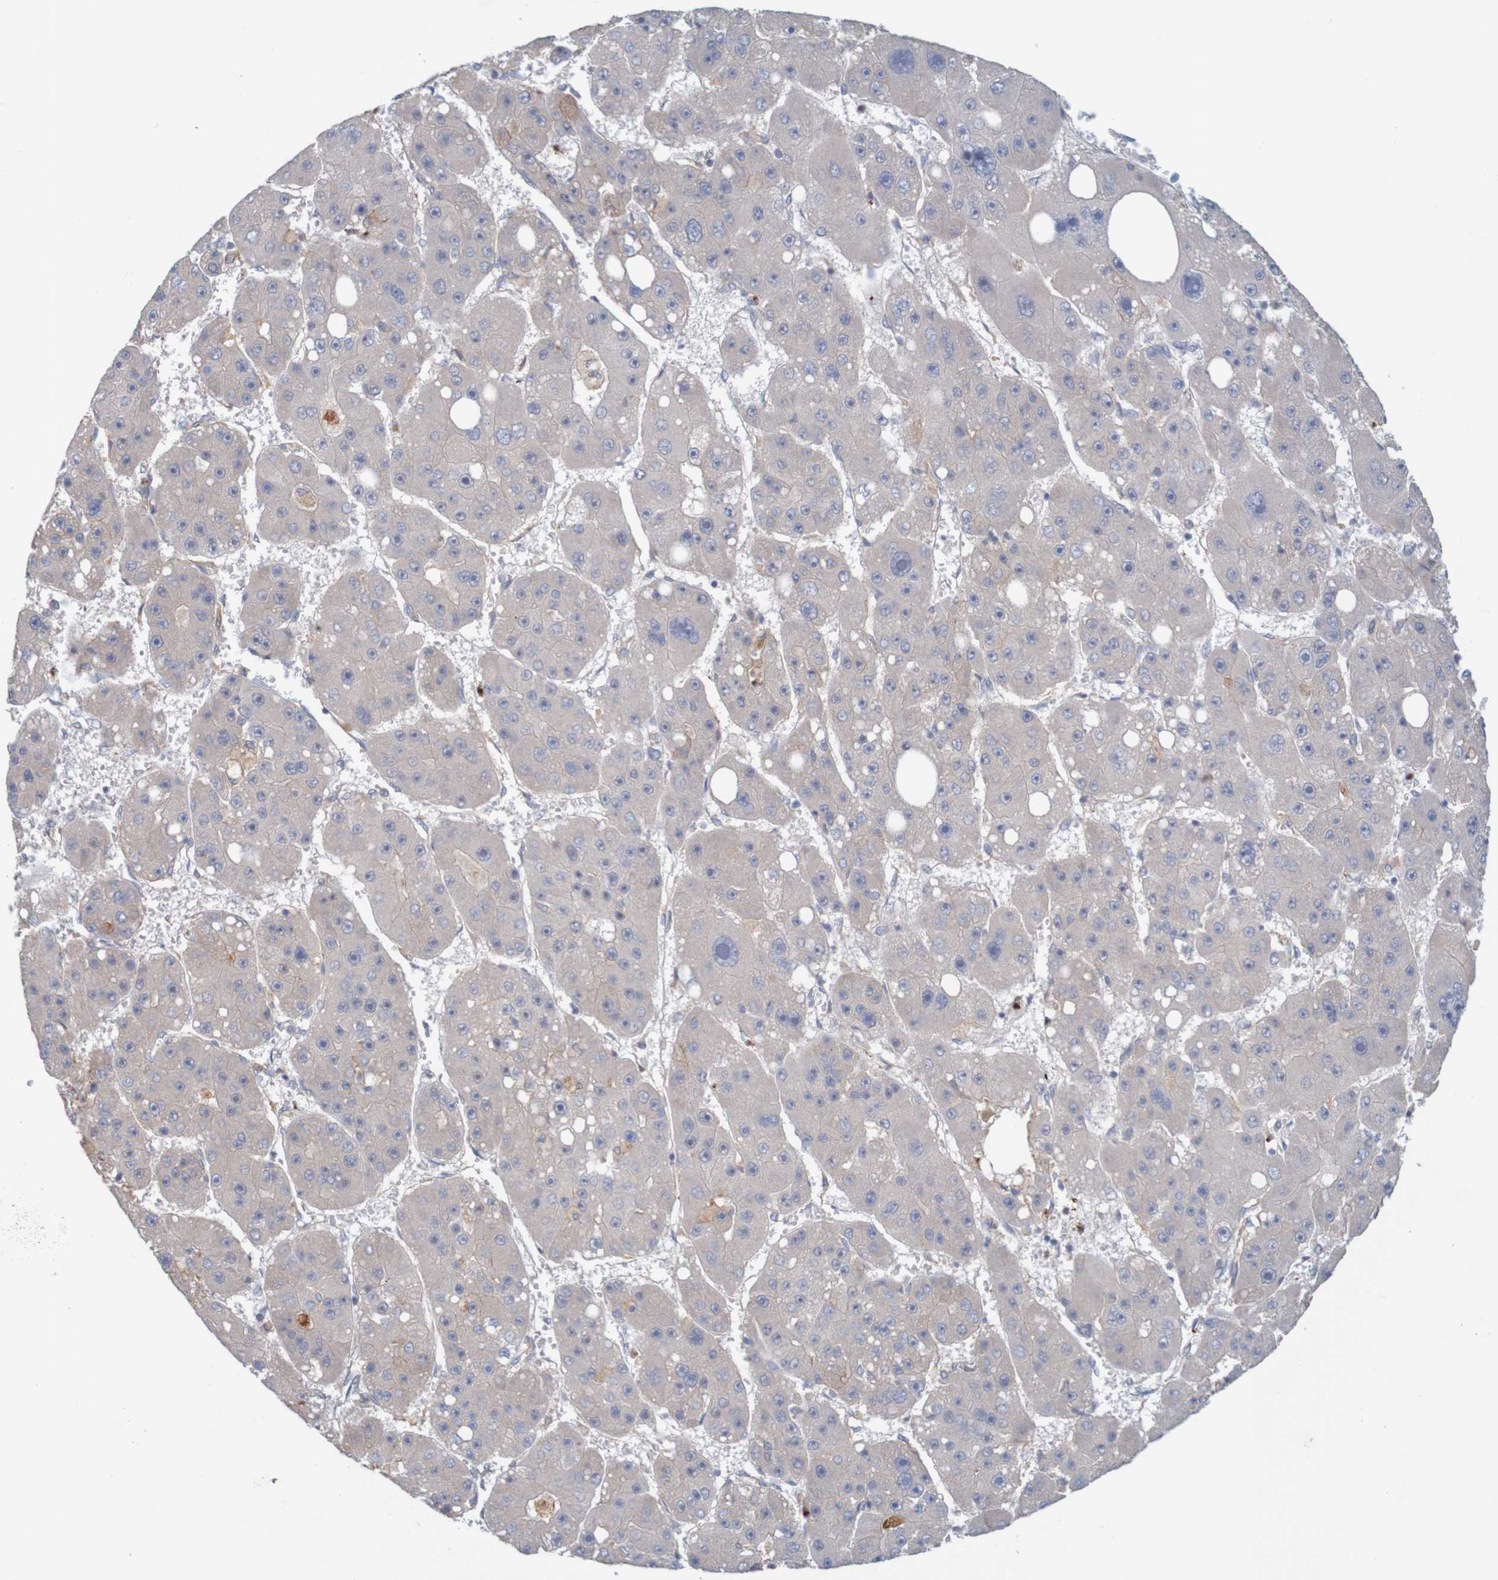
{"staining": {"intensity": "negative", "quantity": "none", "location": "none"}, "tissue": "liver cancer", "cell_type": "Tumor cells", "image_type": "cancer", "snomed": [{"axis": "morphology", "description": "Carcinoma, Hepatocellular, NOS"}, {"axis": "topography", "description": "Liver"}], "caption": "A photomicrograph of human hepatocellular carcinoma (liver) is negative for staining in tumor cells. (Immunohistochemistry (ihc), brightfield microscopy, high magnification).", "gene": "KRT23", "patient": {"sex": "female", "age": 61}}